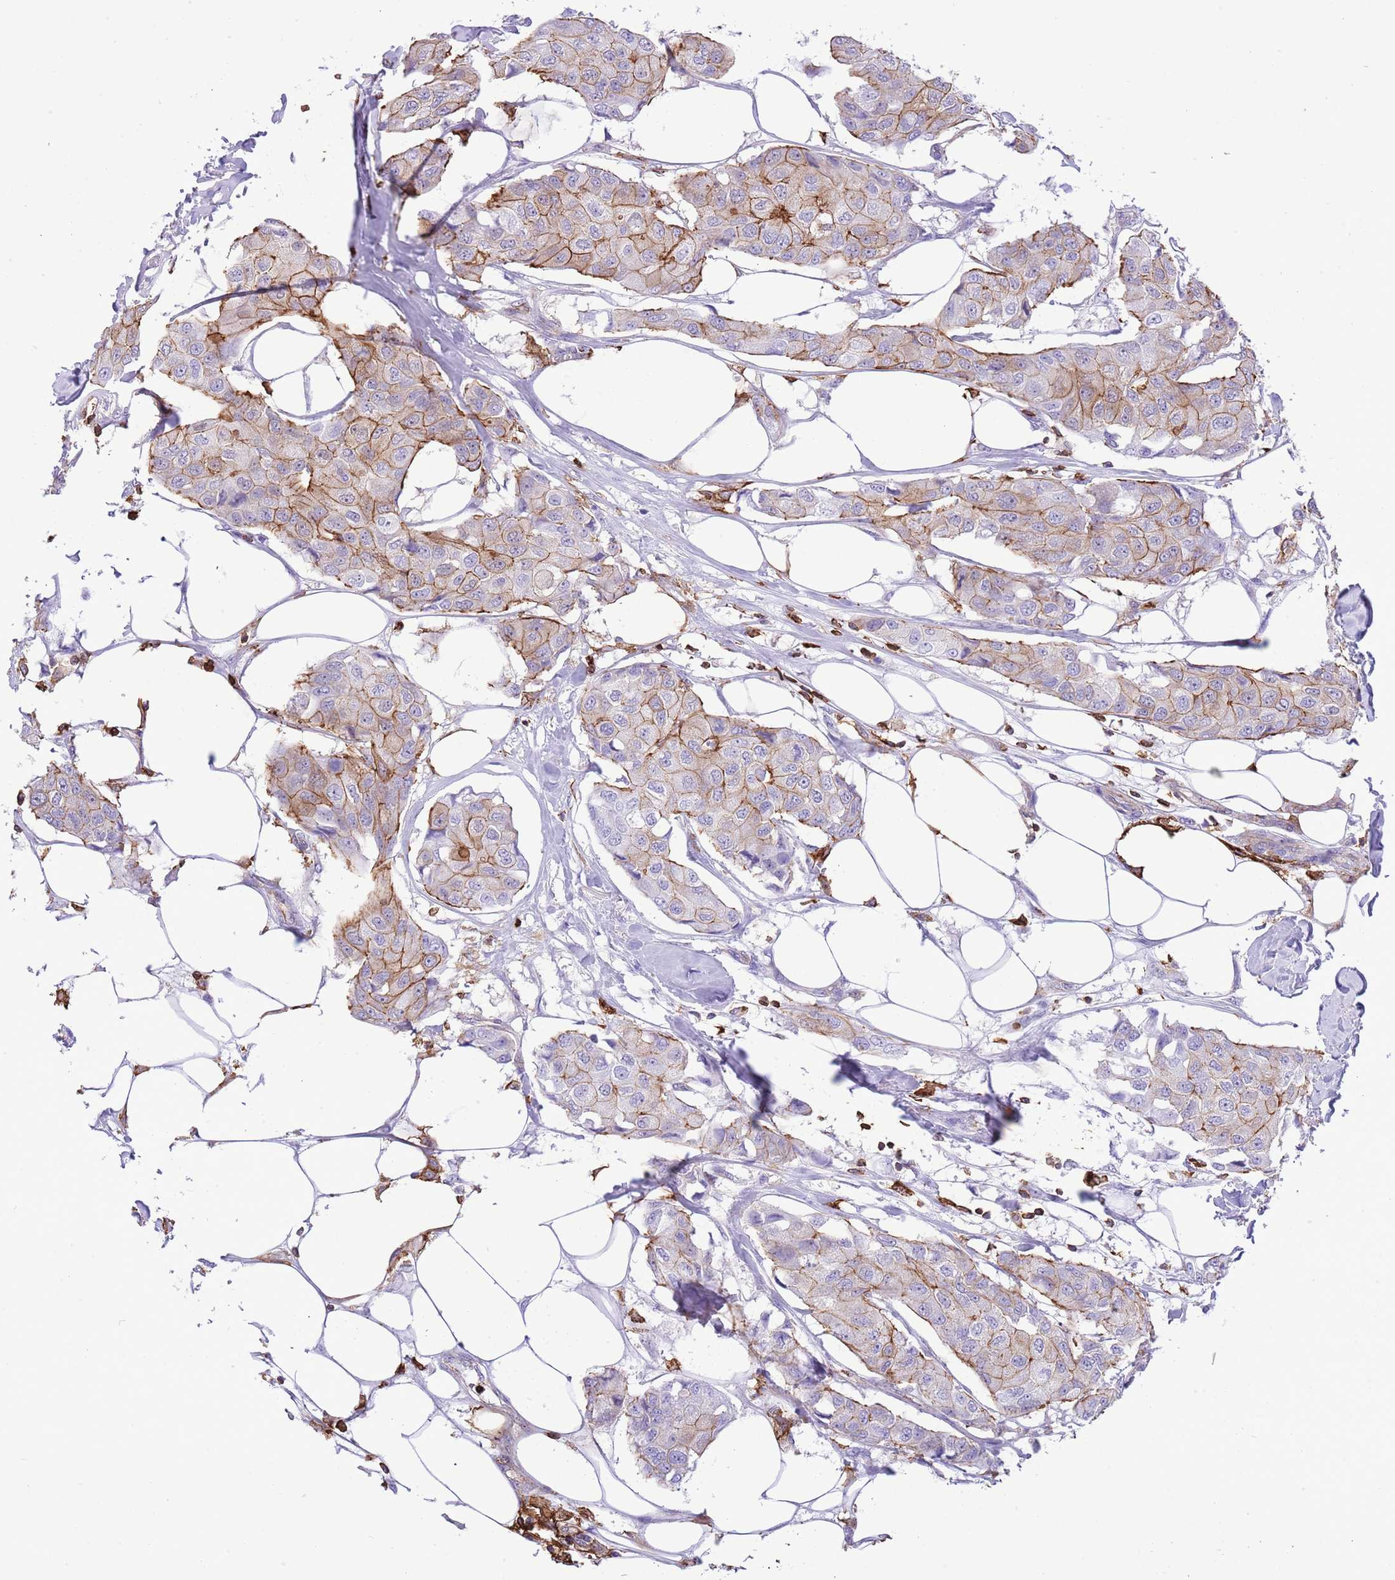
{"staining": {"intensity": "moderate", "quantity": "25%-75%", "location": "cytoplasmic/membranous"}, "tissue": "breast cancer", "cell_type": "Tumor cells", "image_type": "cancer", "snomed": [{"axis": "morphology", "description": "Duct carcinoma"}, {"axis": "topography", "description": "Breast"}], "caption": "Approximately 25%-75% of tumor cells in human intraductal carcinoma (breast) exhibit moderate cytoplasmic/membranous protein positivity as visualized by brown immunohistochemical staining.", "gene": "EFHD2", "patient": {"sex": "female", "age": 80}}